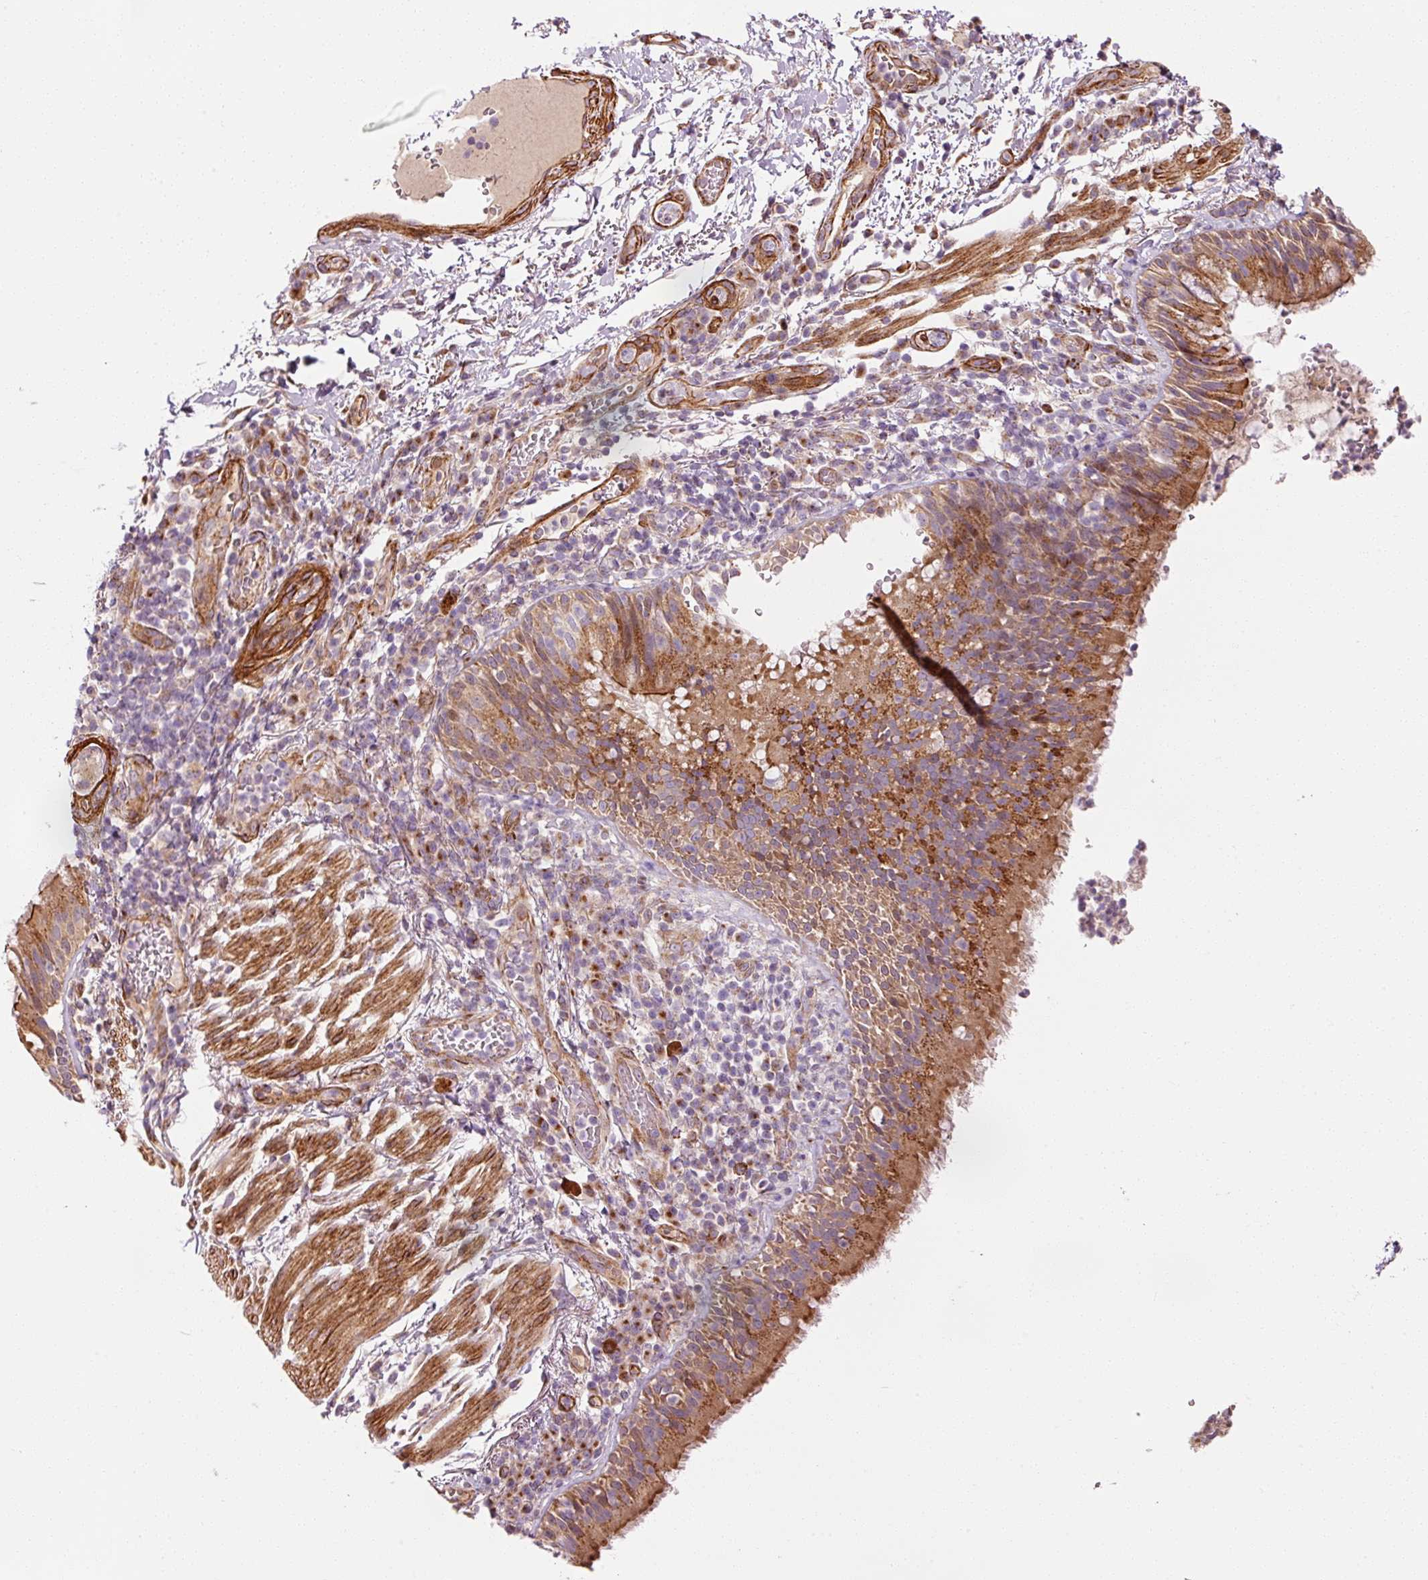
{"staining": {"intensity": "strong", "quantity": ">75%", "location": "cytoplasmic/membranous"}, "tissue": "bronchus", "cell_type": "Respiratory epithelial cells", "image_type": "normal", "snomed": [{"axis": "morphology", "description": "Normal tissue, NOS"}, {"axis": "topography", "description": "Cartilage tissue"}, {"axis": "topography", "description": "Bronchus"}], "caption": "Respiratory epithelial cells show high levels of strong cytoplasmic/membranous positivity in approximately >75% of cells in unremarkable human bronchus. The staining was performed using DAB, with brown indicating positive protein expression. Nuclei are stained blue with hematoxylin.", "gene": "LIMK2", "patient": {"sex": "male", "age": 56}}